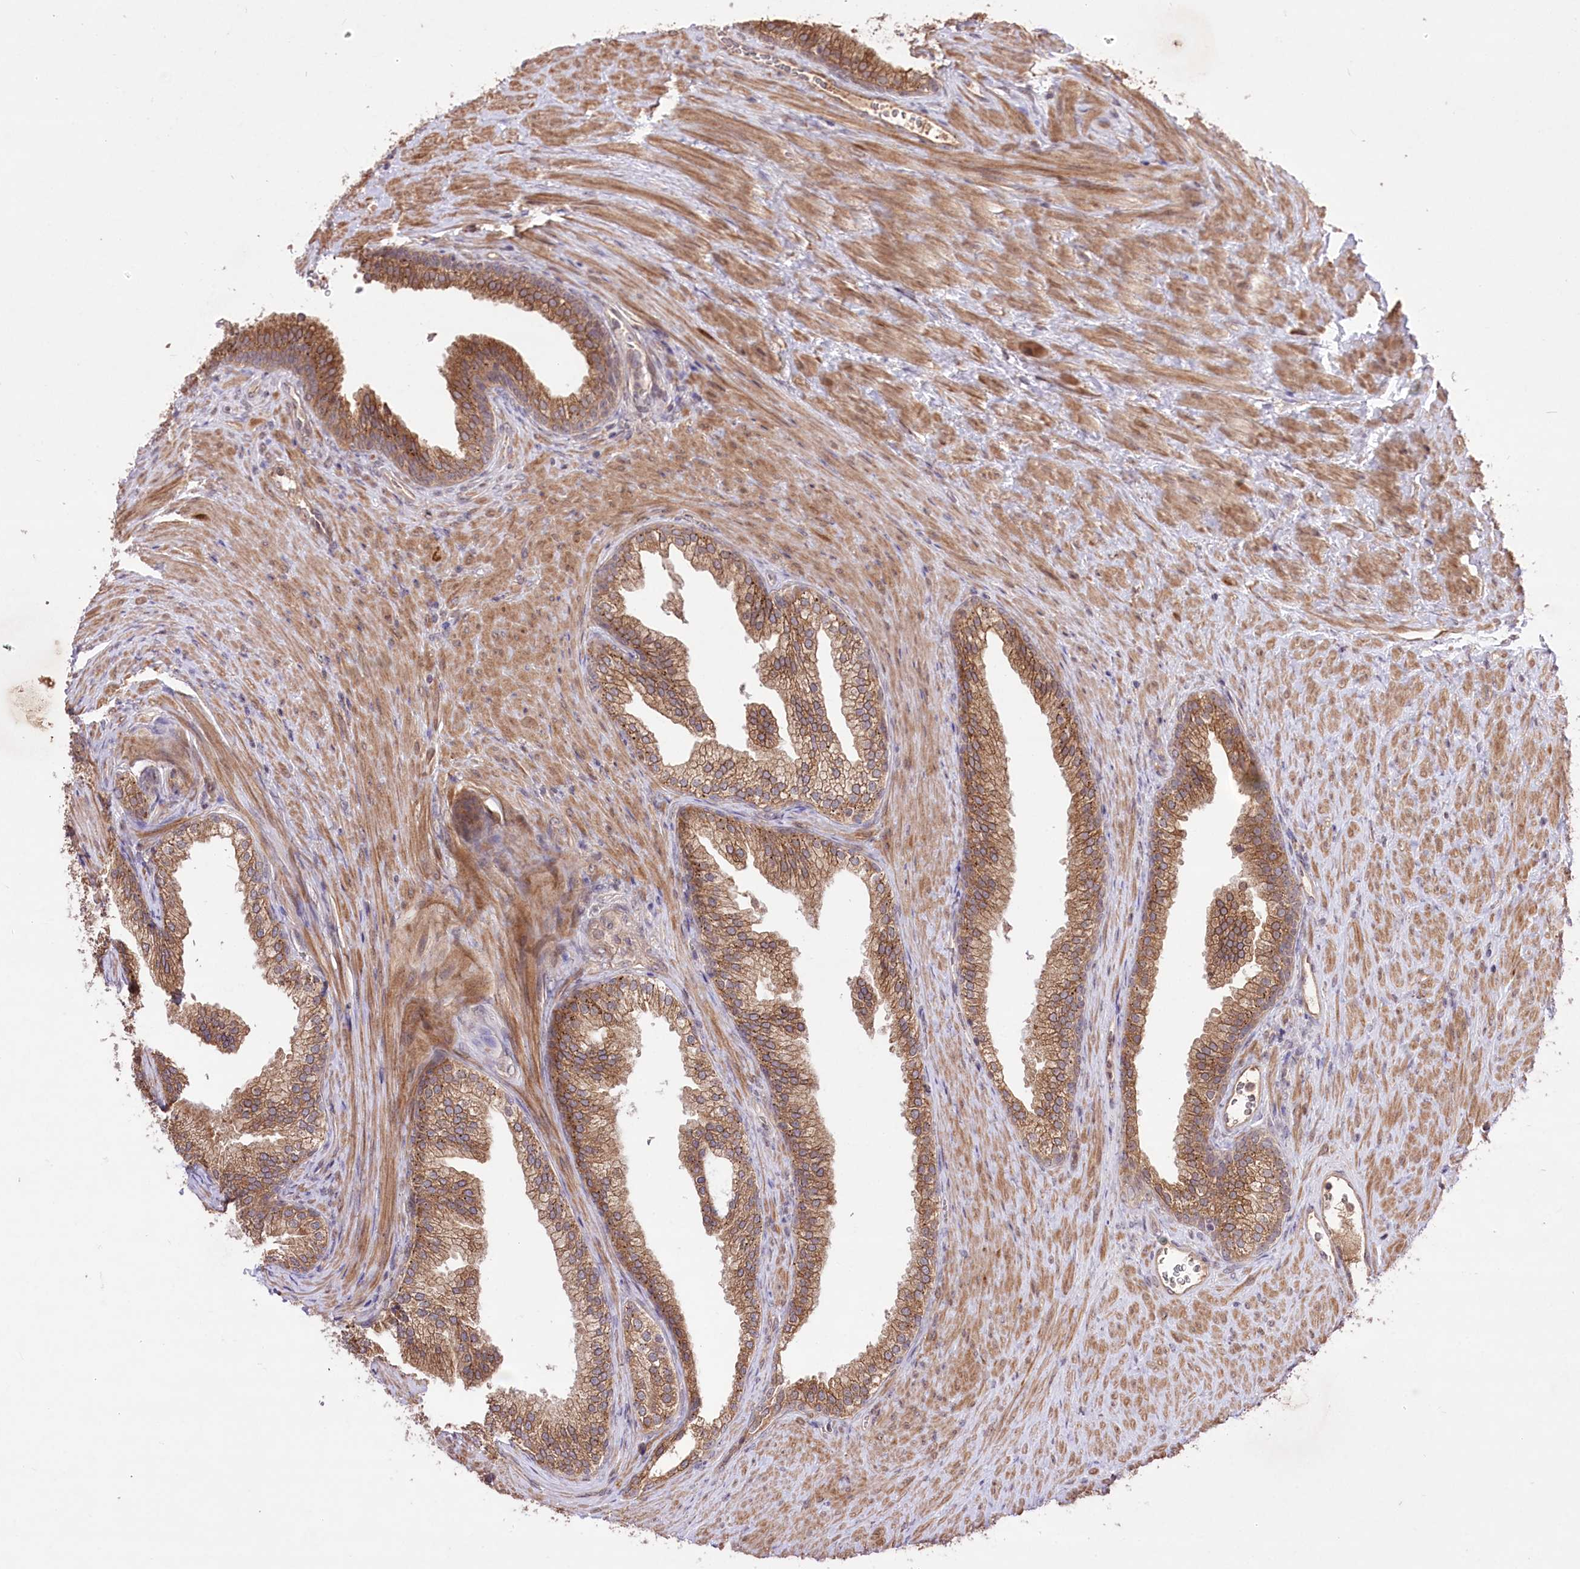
{"staining": {"intensity": "moderate", "quantity": ">75%", "location": "cytoplasmic/membranous"}, "tissue": "prostate", "cell_type": "Glandular cells", "image_type": "normal", "snomed": [{"axis": "morphology", "description": "Normal tissue, NOS"}, {"axis": "topography", "description": "Prostate"}], "caption": "Immunohistochemistry (IHC) image of unremarkable prostate stained for a protein (brown), which displays medium levels of moderate cytoplasmic/membranous expression in approximately >75% of glandular cells.", "gene": "HELT", "patient": {"sex": "male", "age": 76}}